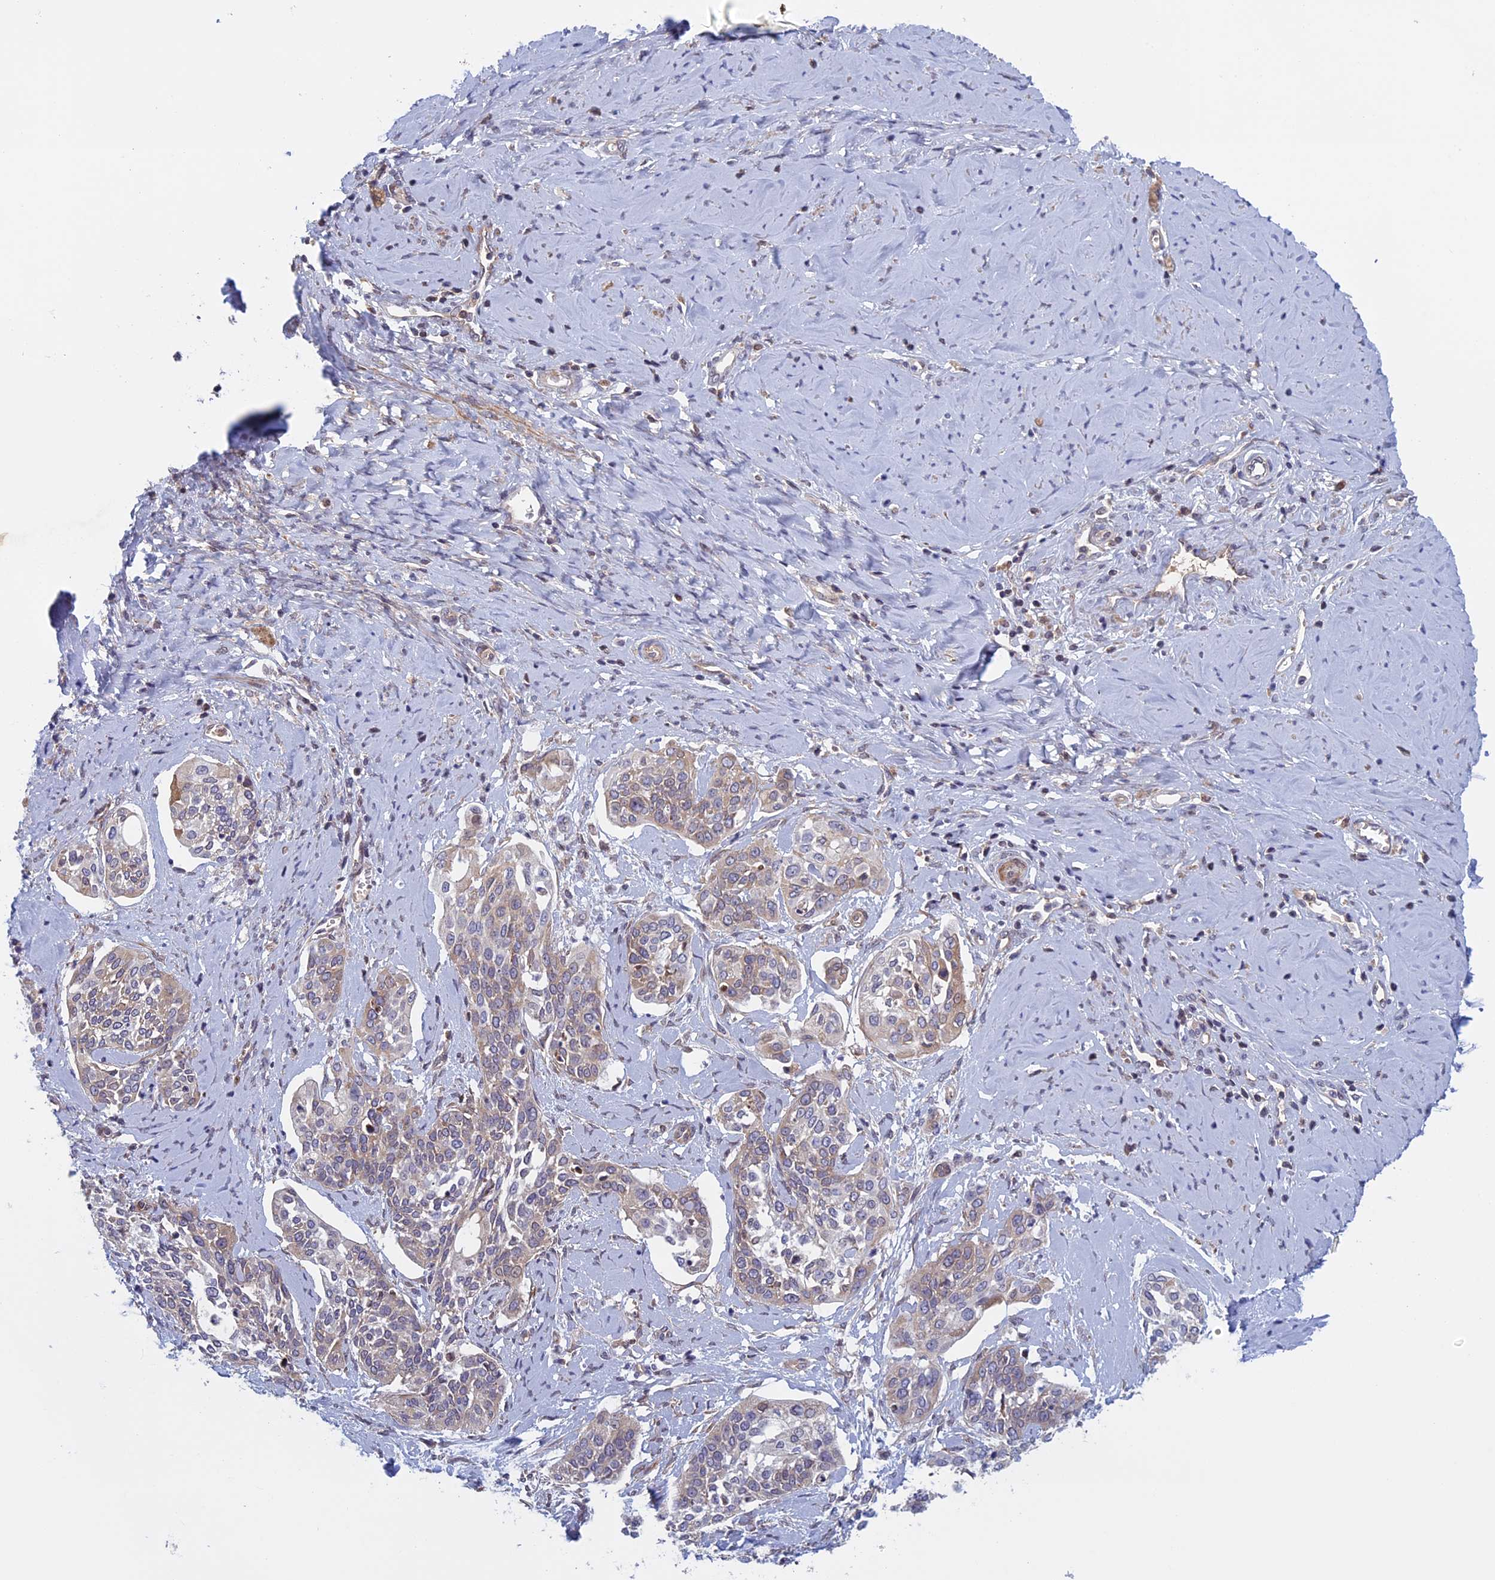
{"staining": {"intensity": "negative", "quantity": "none", "location": "none"}, "tissue": "cervical cancer", "cell_type": "Tumor cells", "image_type": "cancer", "snomed": [{"axis": "morphology", "description": "Squamous cell carcinoma, NOS"}, {"axis": "topography", "description": "Cervix"}], "caption": "Immunohistochemical staining of cervical cancer (squamous cell carcinoma) demonstrates no significant positivity in tumor cells.", "gene": "FADS1", "patient": {"sex": "female", "age": 44}}